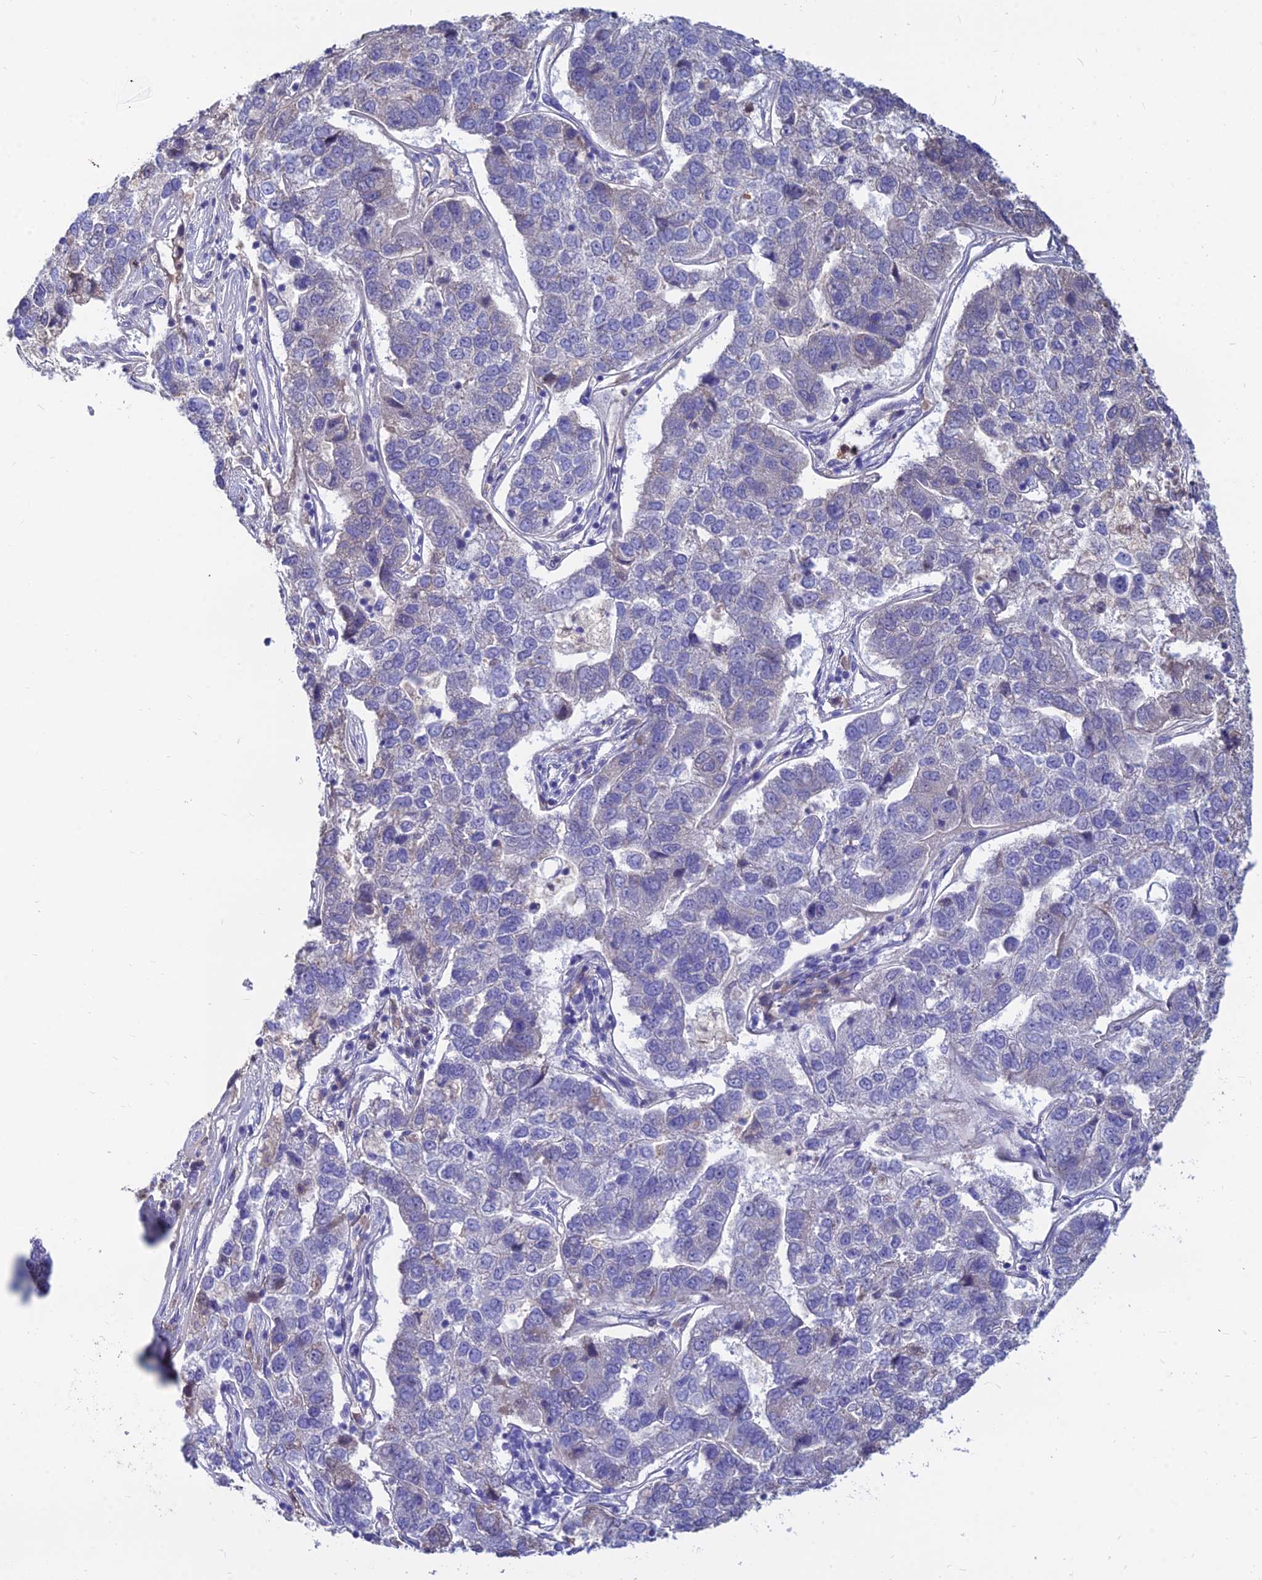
{"staining": {"intensity": "weak", "quantity": "<25%", "location": "cytoplasmic/membranous"}, "tissue": "pancreatic cancer", "cell_type": "Tumor cells", "image_type": "cancer", "snomed": [{"axis": "morphology", "description": "Adenocarcinoma, NOS"}, {"axis": "topography", "description": "Pancreas"}], "caption": "The immunohistochemistry image has no significant expression in tumor cells of pancreatic adenocarcinoma tissue.", "gene": "GOLGA6D", "patient": {"sex": "female", "age": 61}}